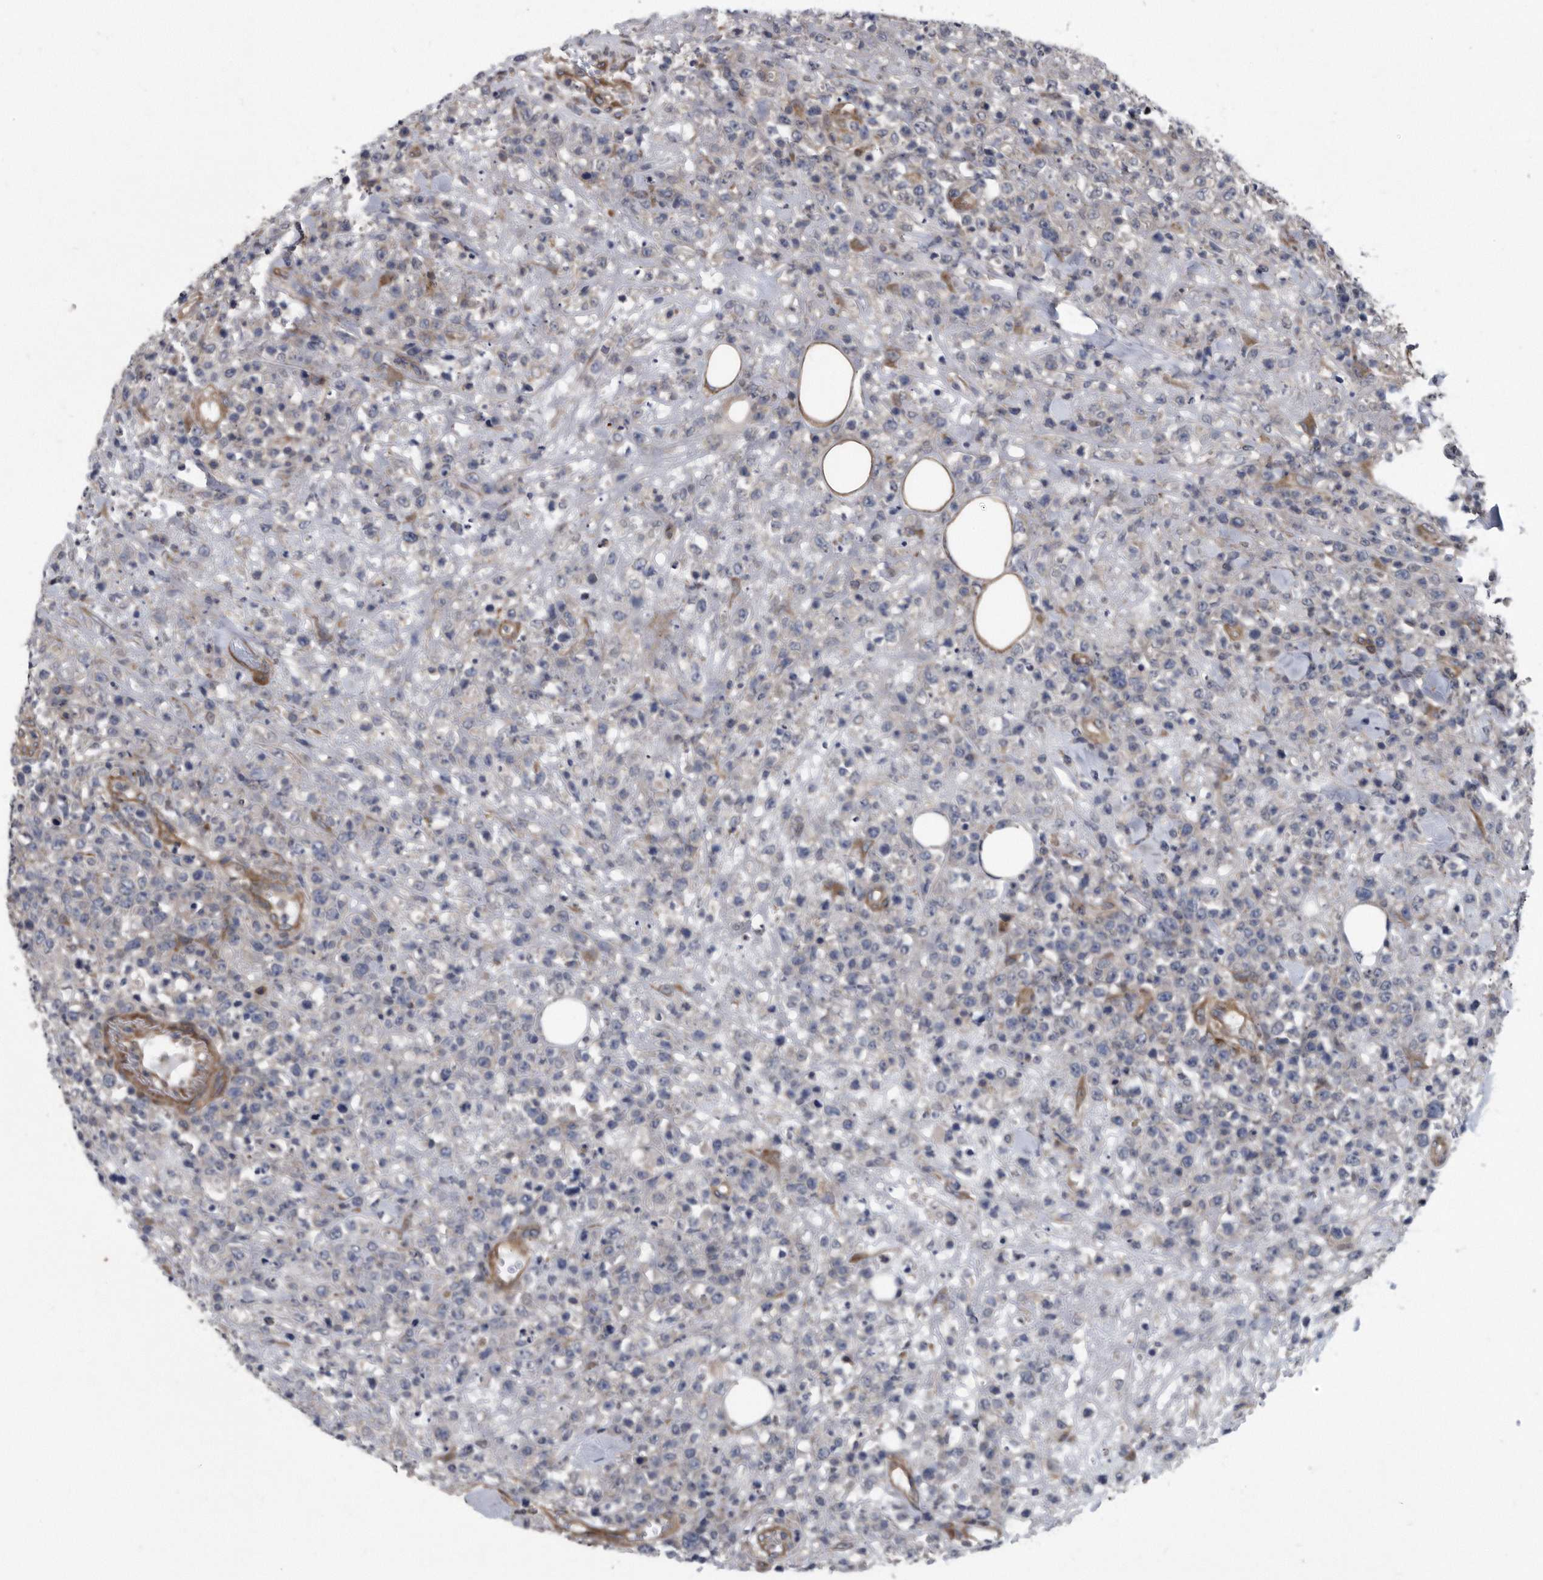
{"staining": {"intensity": "negative", "quantity": "none", "location": "none"}, "tissue": "lymphoma", "cell_type": "Tumor cells", "image_type": "cancer", "snomed": [{"axis": "morphology", "description": "Malignant lymphoma, non-Hodgkin's type, High grade"}, {"axis": "topography", "description": "Colon"}], "caption": "Photomicrograph shows no protein expression in tumor cells of high-grade malignant lymphoma, non-Hodgkin's type tissue.", "gene": "ARMCX1", "patient": {"sex": "female", "age": 53}}